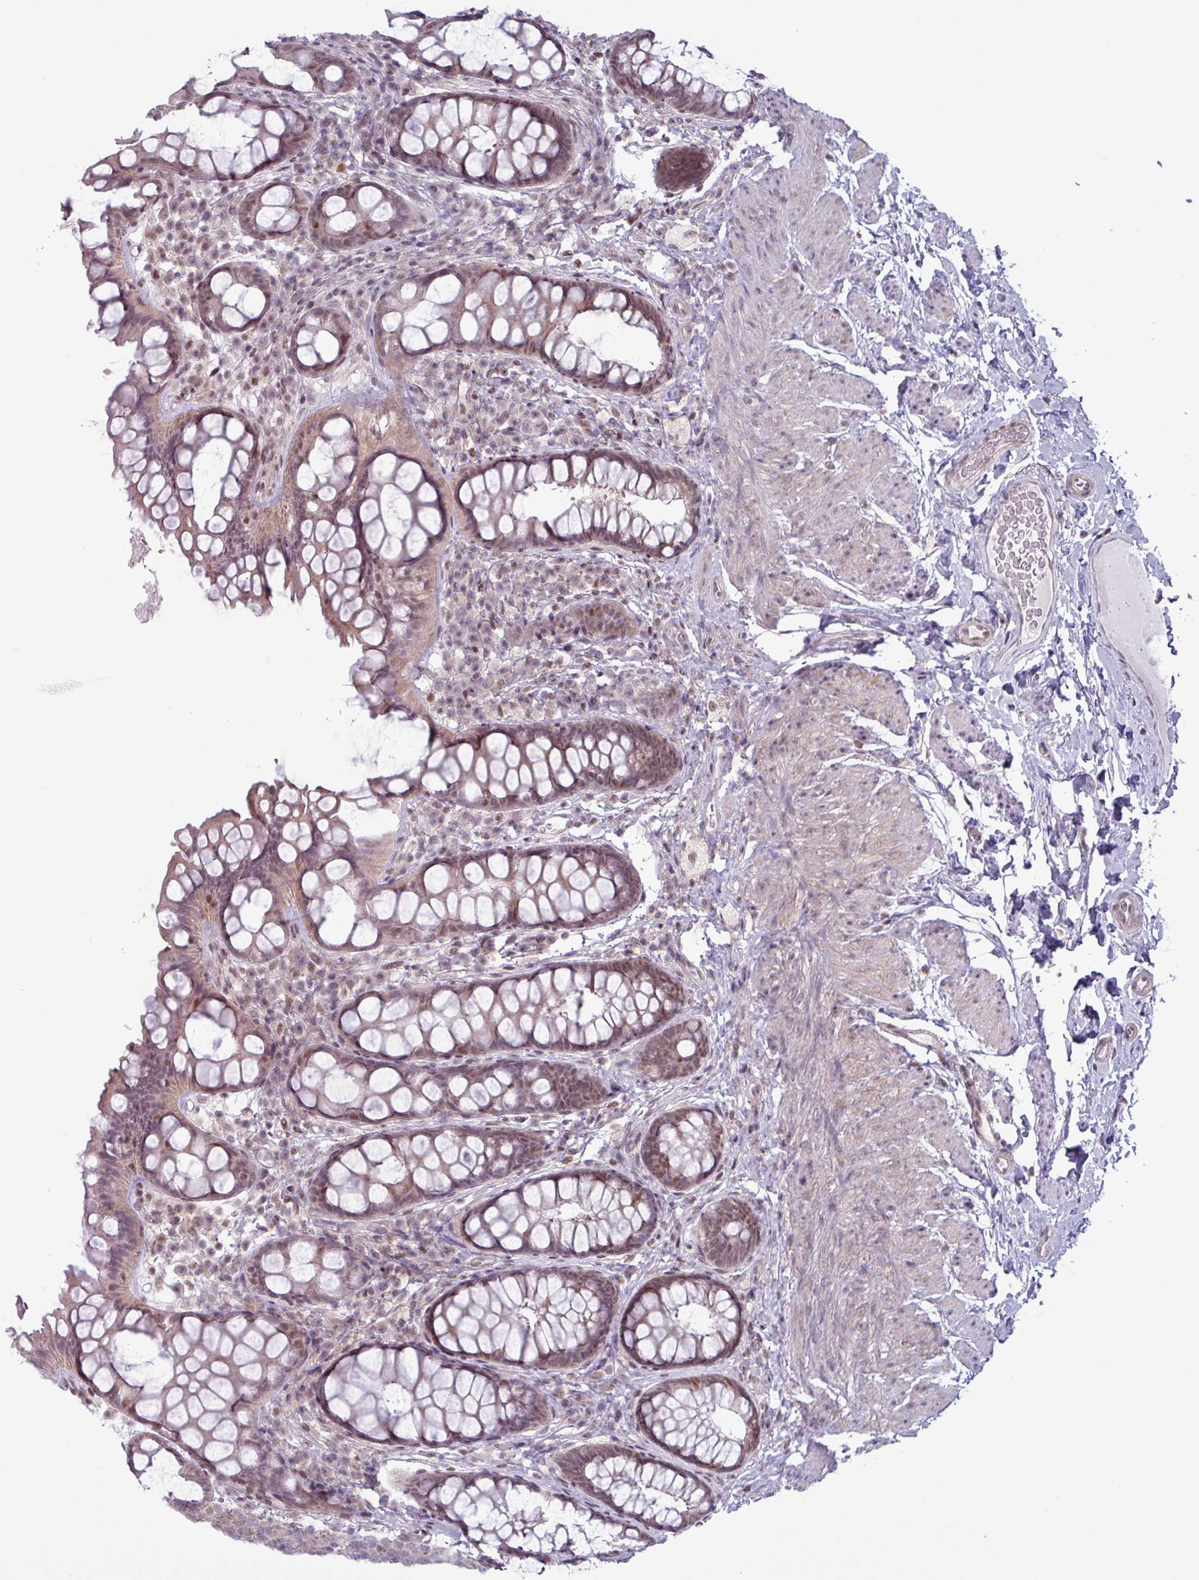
{"staining": {"intensity": "moderate", "quantity": ">75%", "location": "cytoplasmic/membranous,nuclear"}, "tissue": "rectum", "cell_type": "Glandular cells", "image_type": "normal", "snomed": [{"axis": "morphology", "description": "Normal tissue, NOS"}, {"axis": "topography", "description": "Rectum"}, {"axis": "topography", "description": "Peripheral nerve tissue"}], "caption": "Glandular cells show medium levels of moderate cytoplasmic/membranous,nuclear expression in about >75% of cells in benign human rectum. (DAB (3,3'-diaminobenzidine) IHC, brown staining for protein, blue staining for nuclei).", "gene": "NOTCH2", "patient": {"sex": "female", "age": 69}}